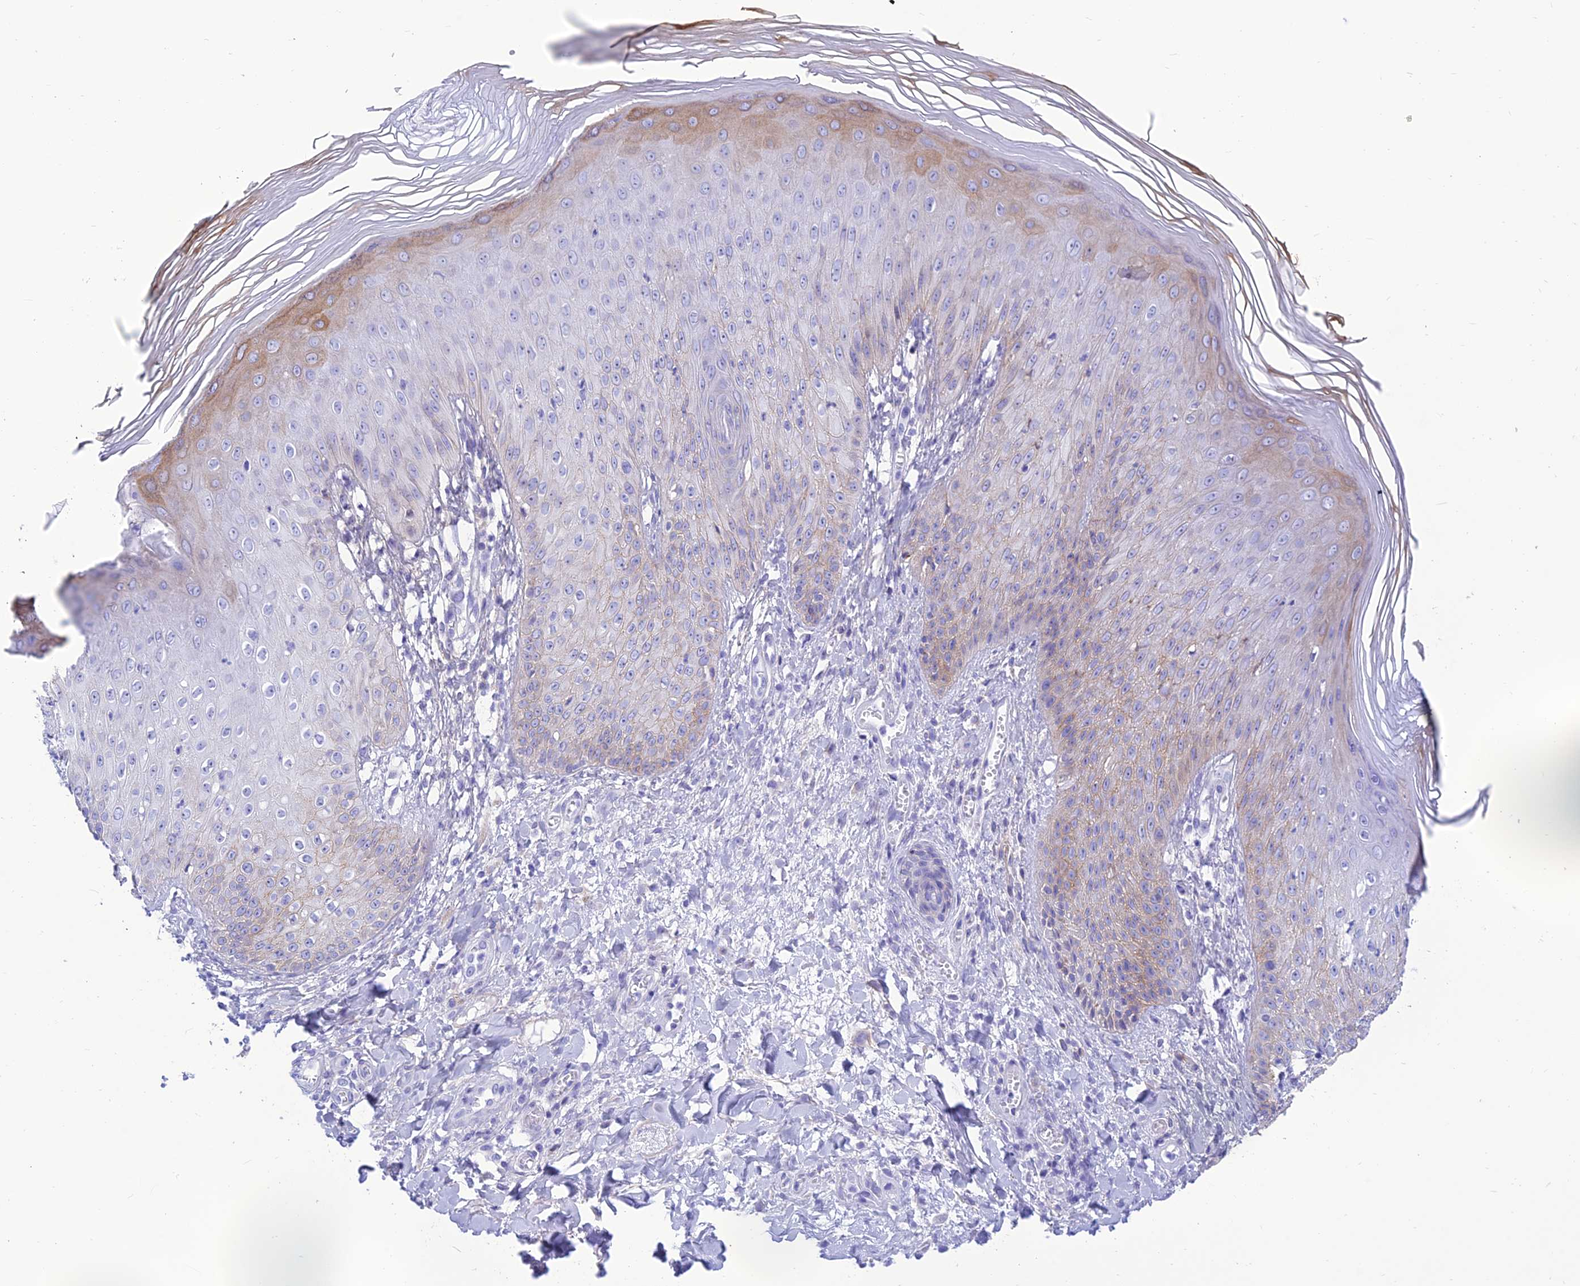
{"staining": {"intensity": "moderate", "quantity": "<25%", "location": "cytoplasmic/membranous"}, "tissue": "skin", "cell_type": "Epidermal cells", "image_type": "normal", "snomed": [{"axis": "morphology", "description": "Normal tissue, NOS"}, {"axis": "morphology", "description": "Inflammation, NOS"}, {"axis": "topography", "description": "Soft tissue"}, {"axis": "topography", "description": "Anal"}], "caption": "Immunohistochemistry (IHC) of benign human skin demonstrates low levels of moderate cytoplasmic/membranous staining in approximately <25% of epidermal cells. (brown staining indicates protein expression, while blue staining denotes nuclei).", "gene": "PRNP", "patient": {"sex": "female", "age": 15}}